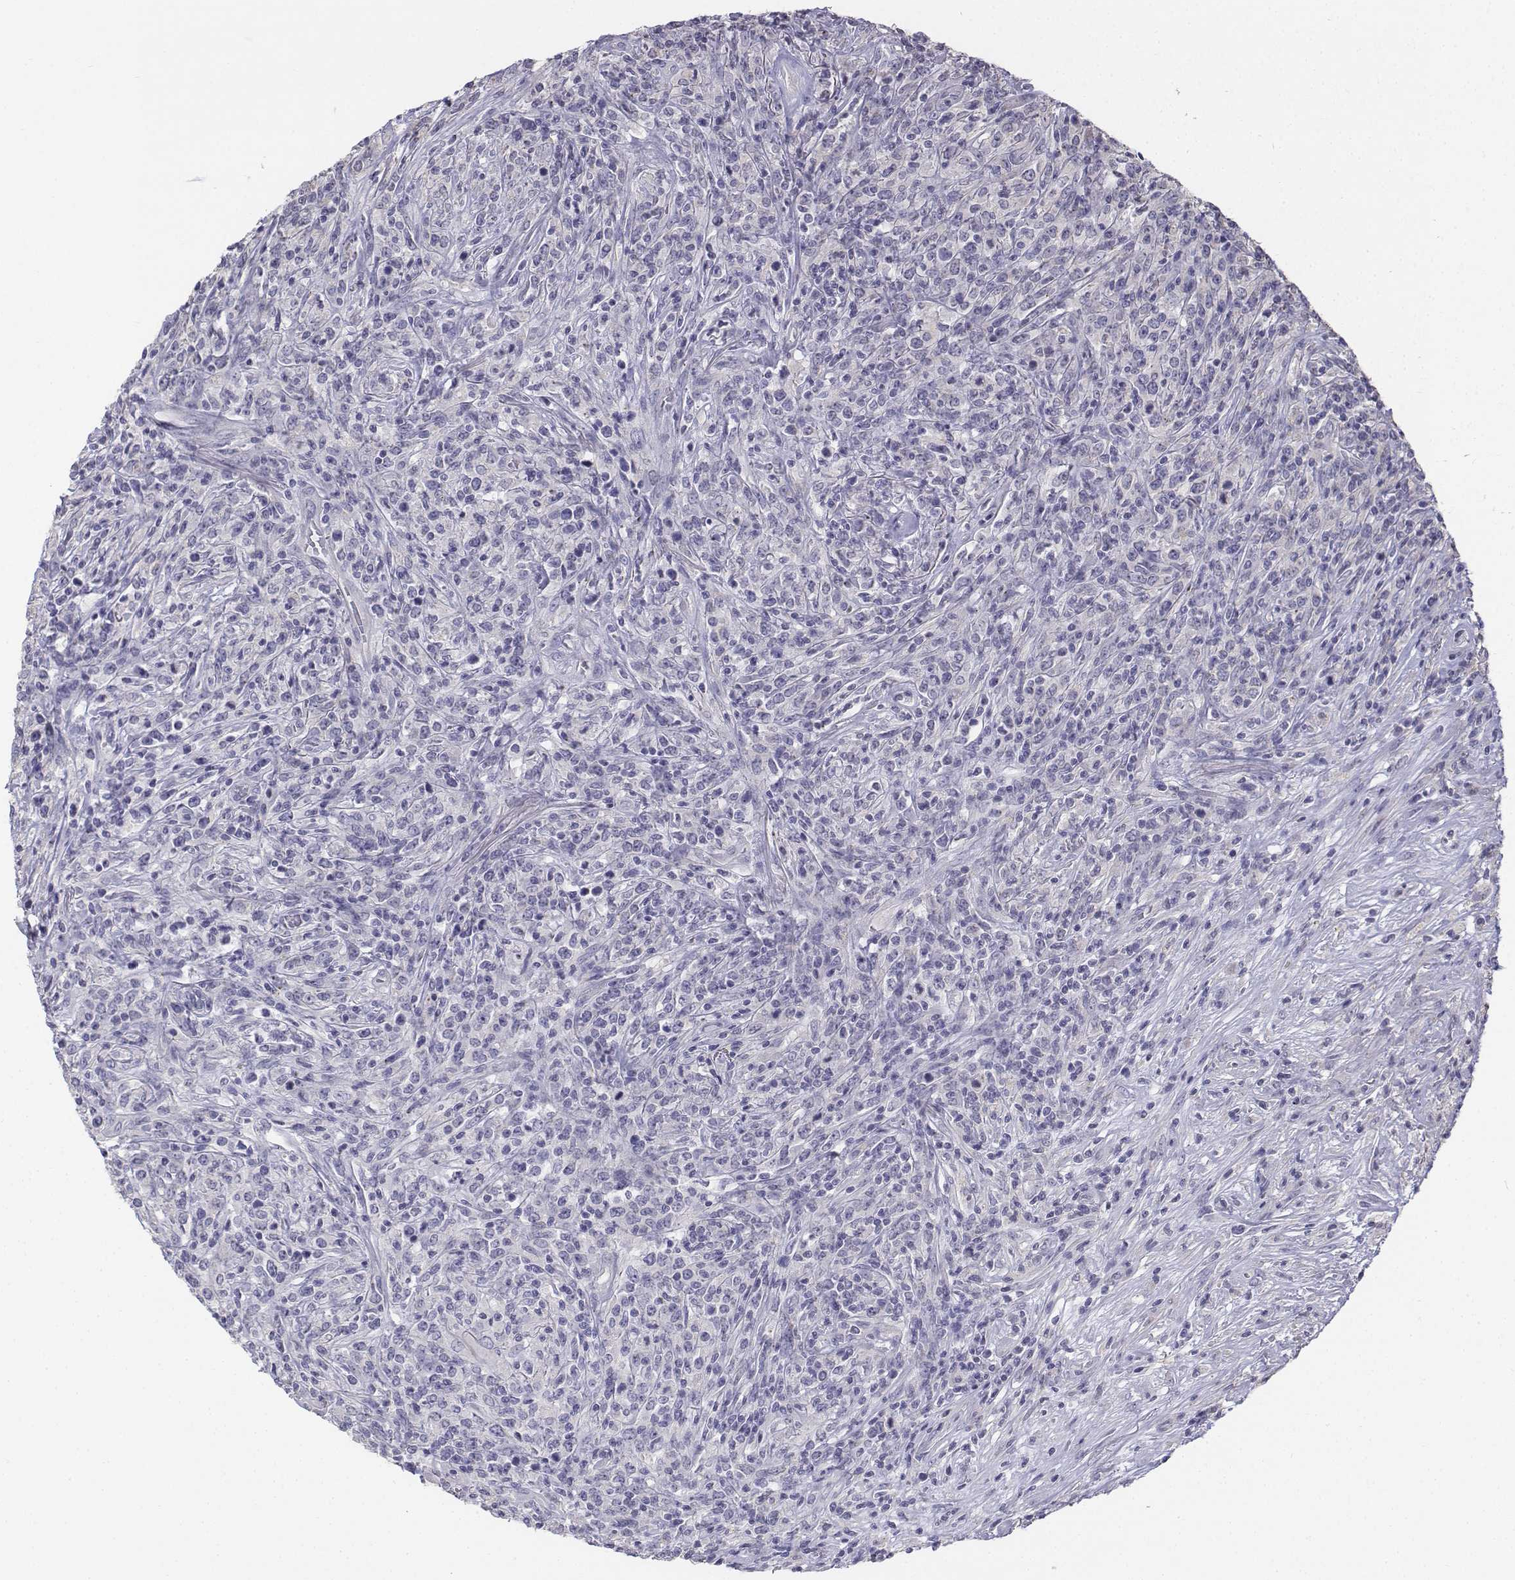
{"staining": {"intensity": "negative", "quantity": "none", "location": "none"}, "tissue": "lymphoma", "cell_type": "Tumor cells", "image_type": "cancer", "snomed": [{"axis": "morphology", "description": "Malignant lymphoma, non-Hodgkin's type, High grade"}, {"axis": "topography", "description": "Lung"}], "caption": "Tumor cells show no significant positivity in malignant lymphoma, non-Hodgkin's type (high-grade).", "gene": "LGSN", "patient": {"sex": "male", "age": 79}}